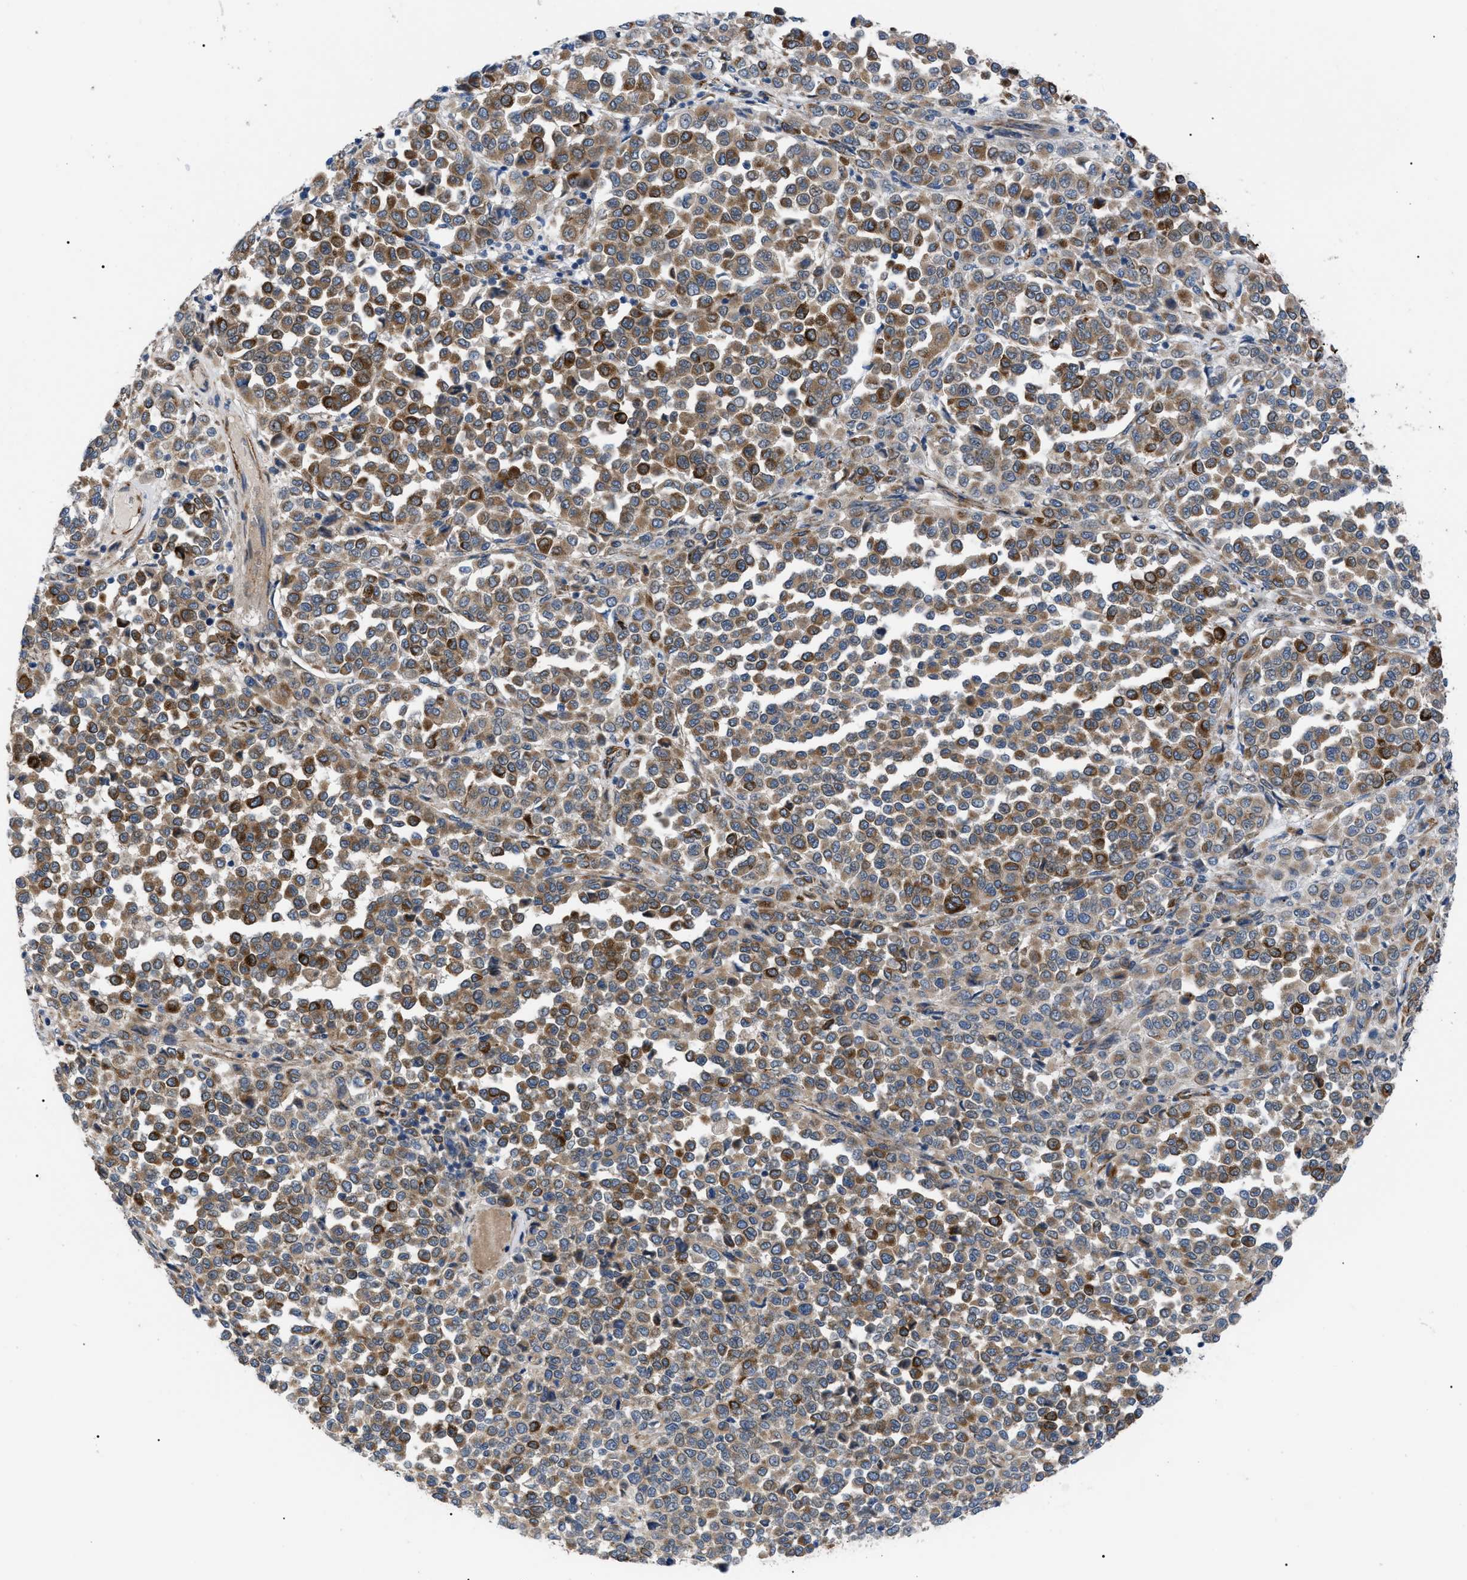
{"staining": {"intensity": "moderate", "quantity": ">75%", "location": "cytoplasmic/membranous"}, "tissue": "melanoma", "cell_type": "Tumor cells", "image_type": "cancer", "snomed": [{"axis": "morphology", "description": "Malignant melanoma, Metastatic site"}, {"axis": "topography", "description": "Pancreas"}], "caption": "Immunohistochemical staining of human melanoma exhibits moderate cytoplasmic/membranous protein staining in about >75% of tumor cells.", "gene": "MYO10", "patient": {"sex": "female", "age": 30}}